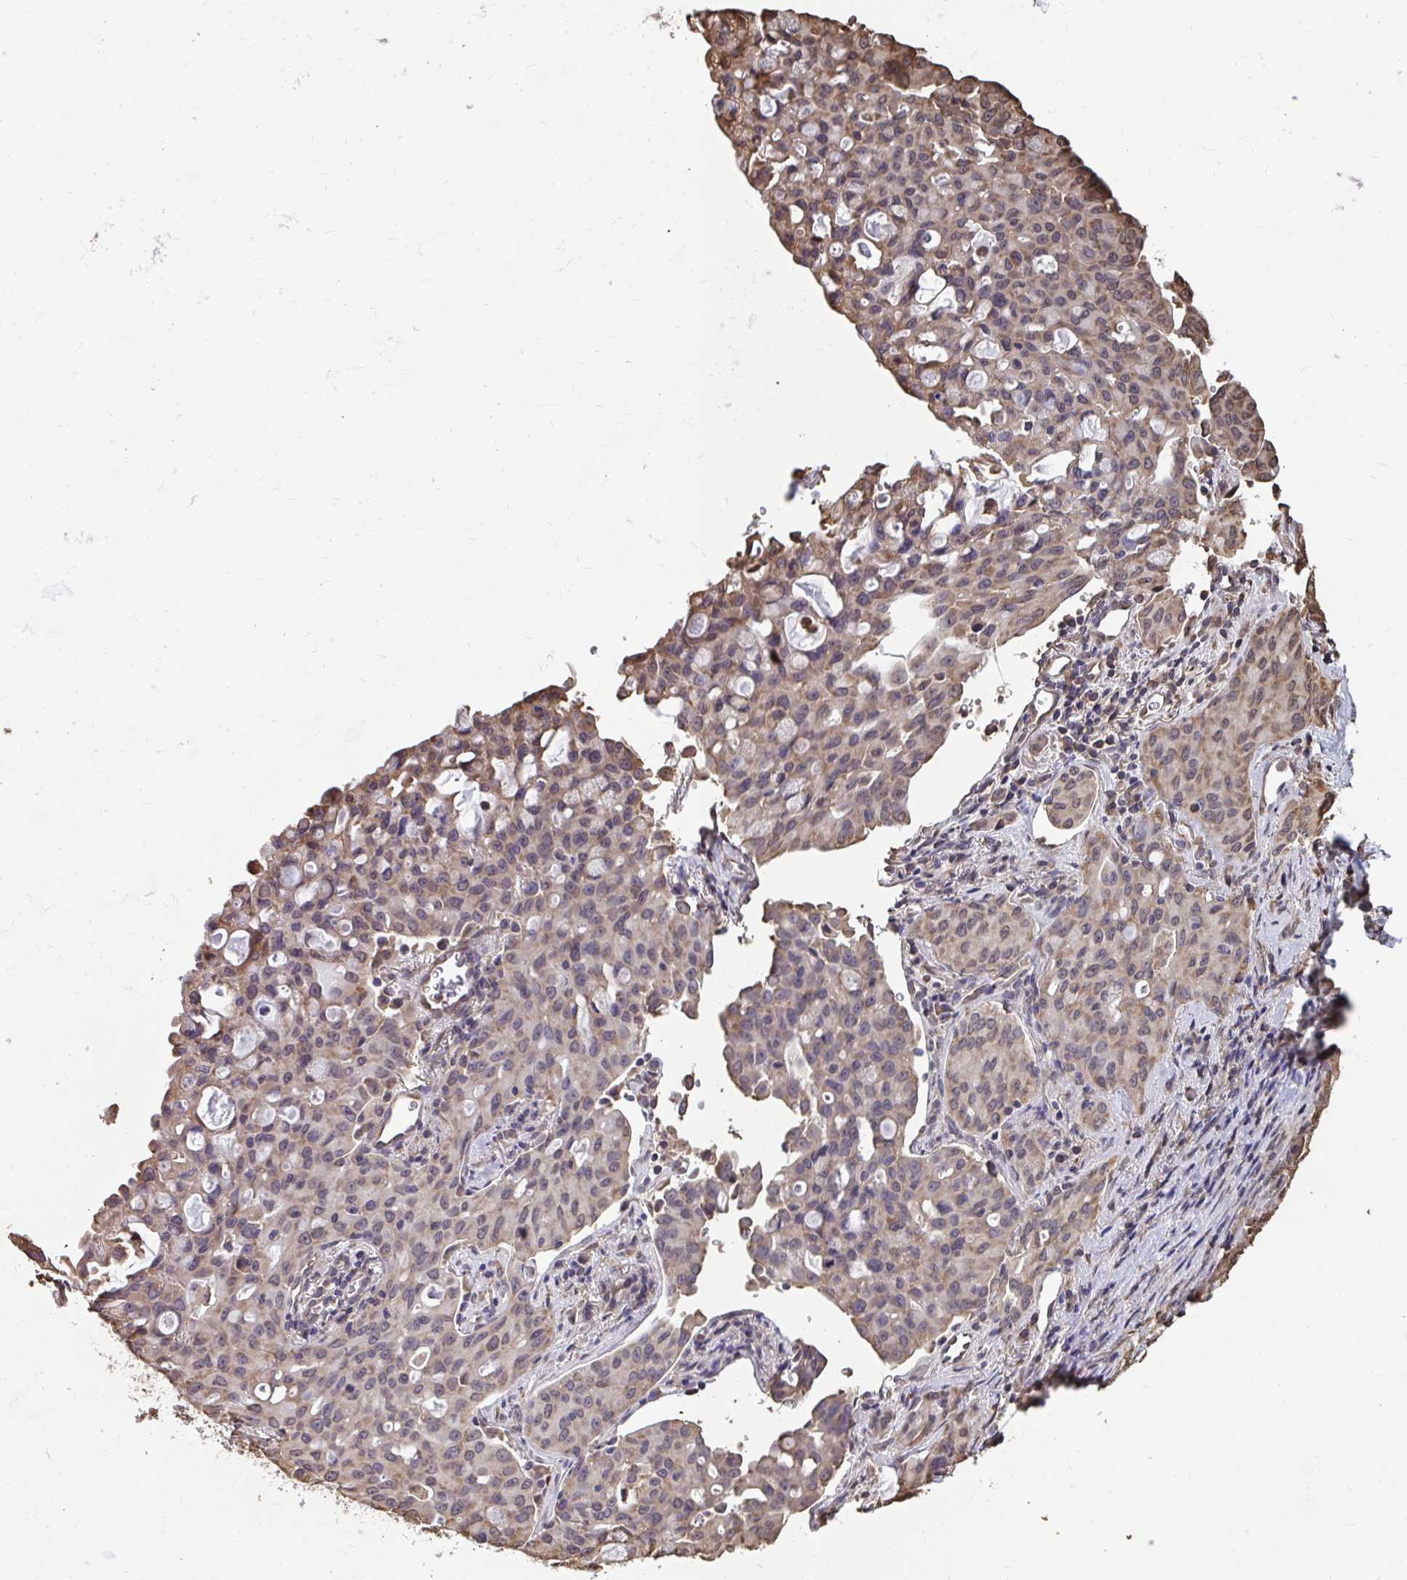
{"staining": {"intensity": "weak", "quantity": "<25%", "location": "cytoplasmic/membranous"}, "tissue": "lung cancer", "cell_type": "Tumor cells", "image_type": "cancer", "snomed": [{"axis": "morphology", "description": "Adenocarcinoma, NOS"}, {"axis": "topography", "description": "Lung"}], "caption": "Immunohistochemistry (IHC) of adenocarcinoma (lung) exhibits no positivity in tumor cells.", "gene": "SYNCRIP", "patient": {"sex": "female", "age": 44}}